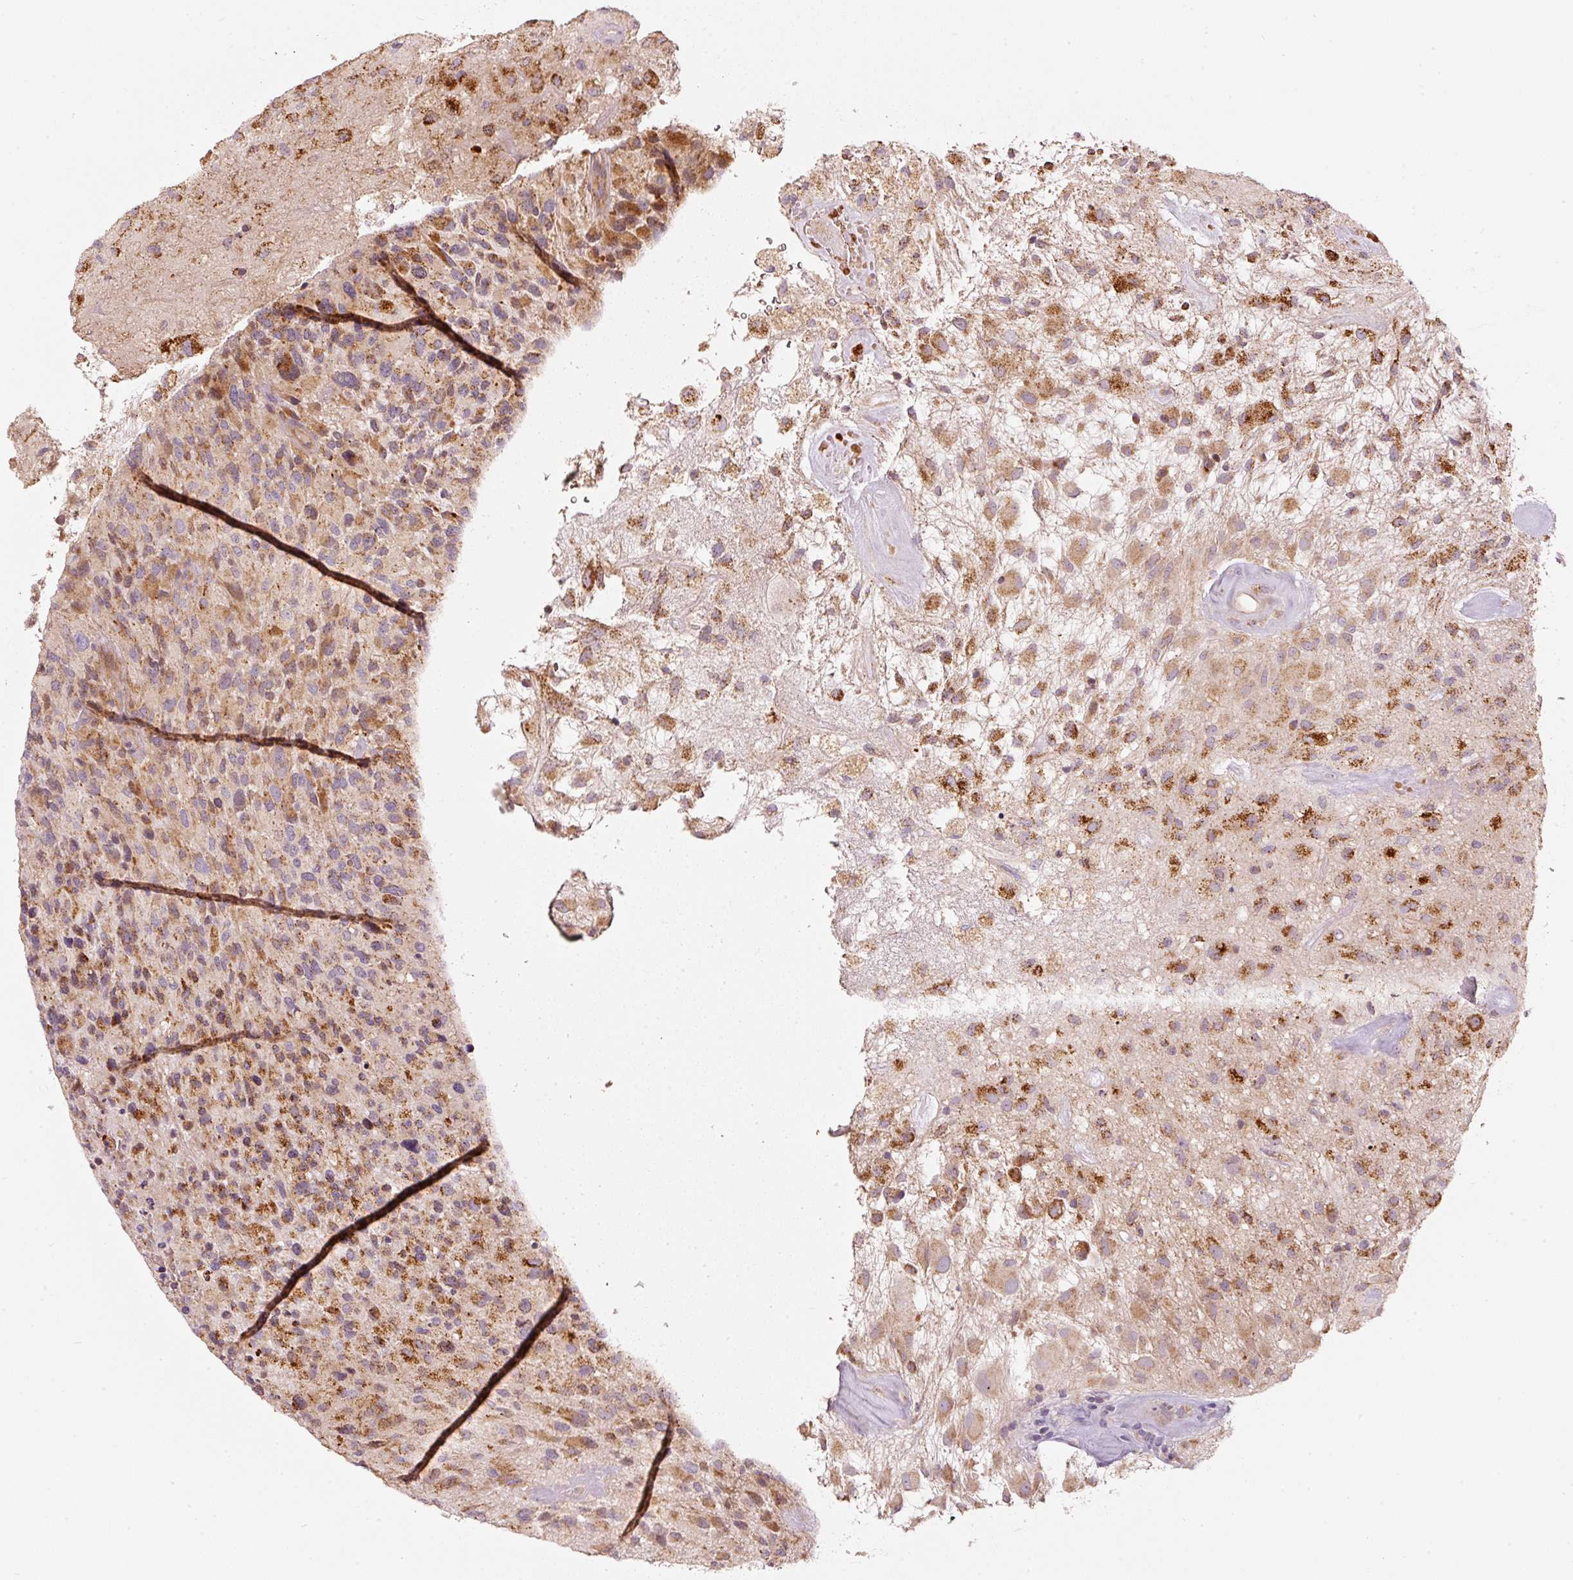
{"staining": {"intensity": "moderate", "quantity": ">75%", "location": "cytoplasmic/membranous"}, "tissue": "glioma", "cell_type": "Tumor cells", "image_type": "cancer", "snomed": [{"axis": "morphology", "description": "Glioma, malignant, High grade"}, {"axis": "topography", "description": "Brain"}], "caption": "IHC (DAB) staining of malignant glioma (high-grade) demonstrates moderate cytoplasmic/membranous protein staining in approximately >75% of tumor cells.", "gene": "KLHL21", "patient": {"sex": "female", "age": 67}}